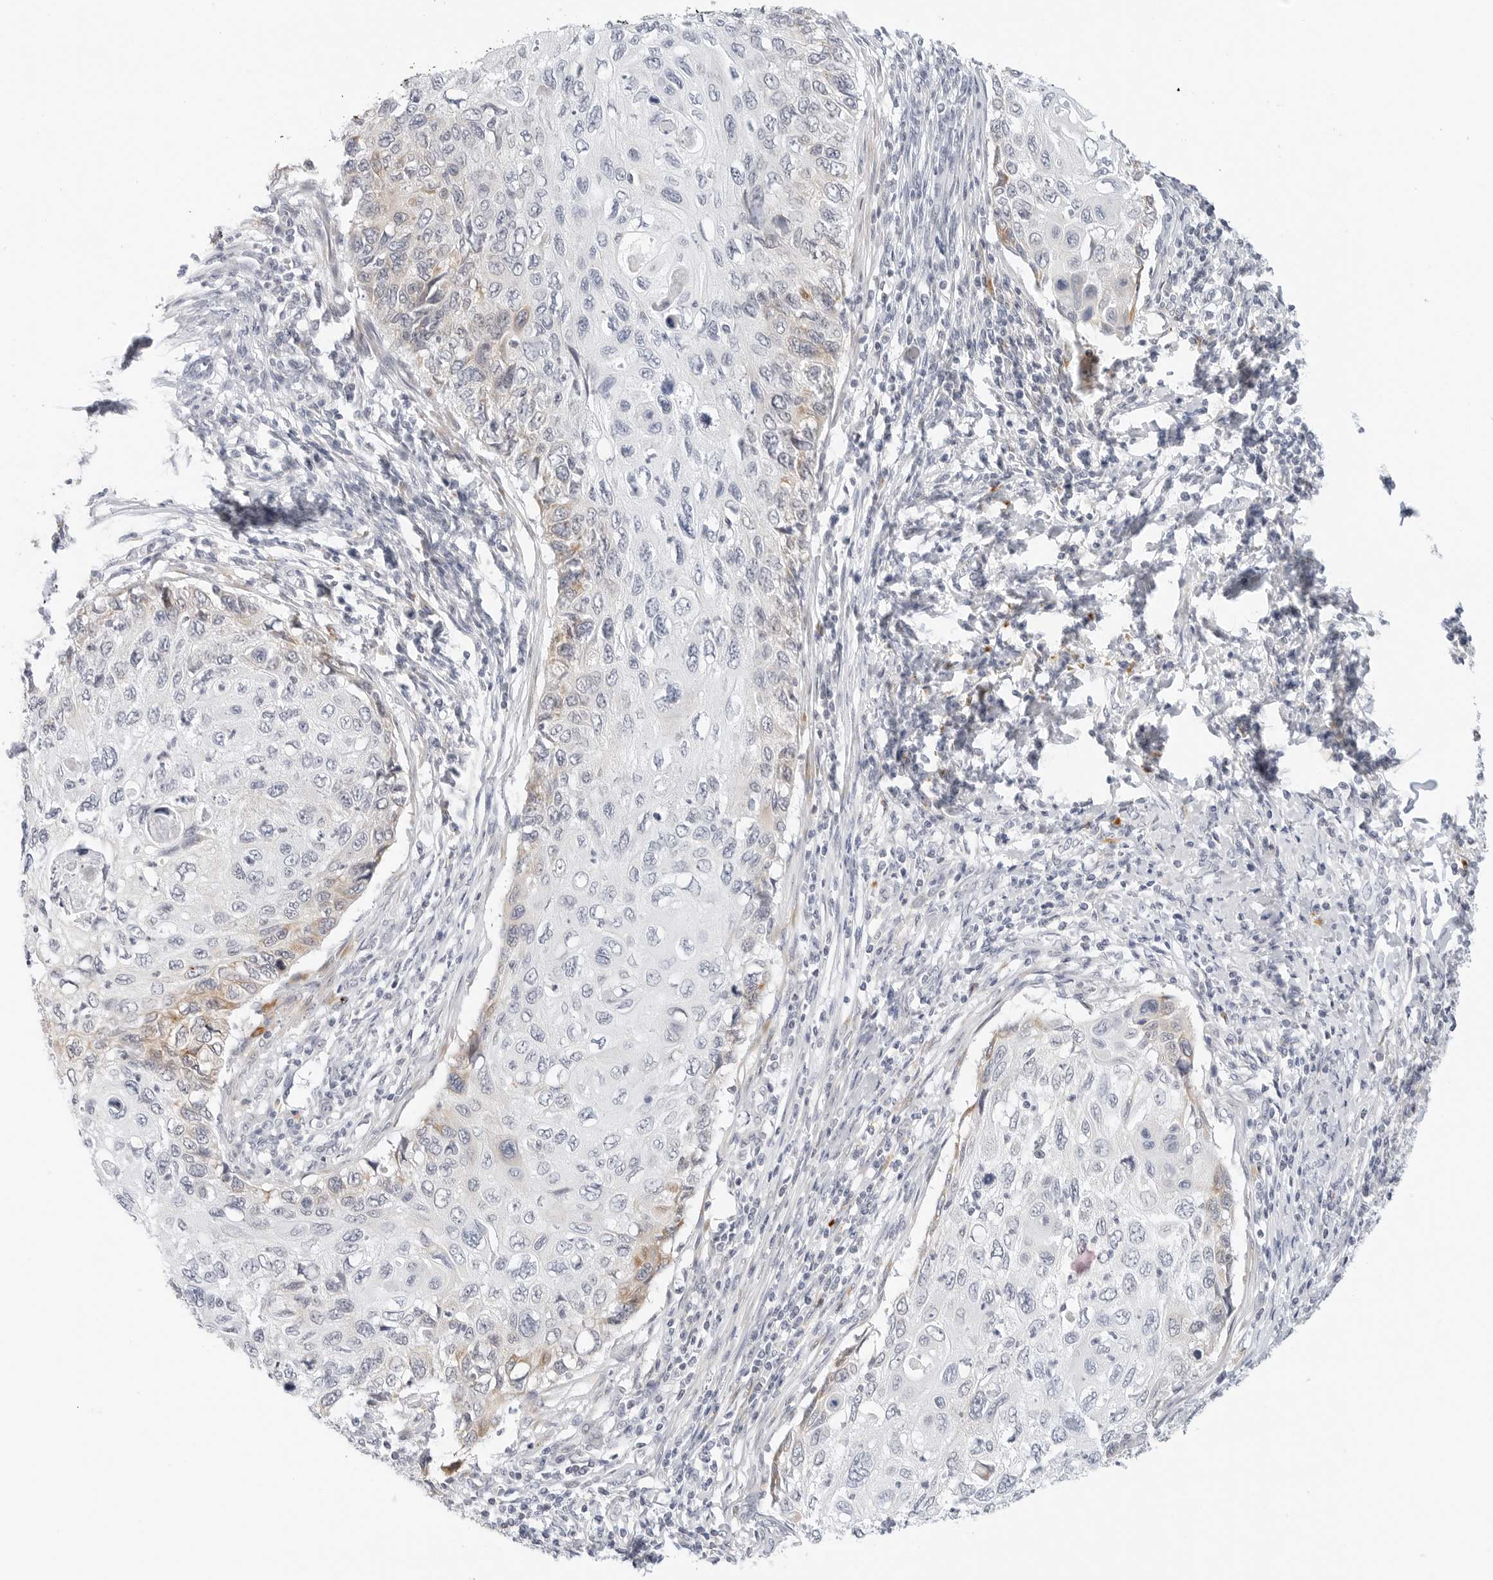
{"staining": {"intensity": "weak", "quantity": "<25%", "location": "cytoplasmic/membranous"}, "tissue": "cervical cancer", "cell_type": "Tumor cells", "image_type": "cancer", "snomed": [{"axis": "morphology", "description": "Squamous cell carcinoma, NOS"}, {"axis": "topography", "description": "Cervix"}], "caption": "Cervical cancer stained for a protein using immunohistochemistry exhibits no expression tumor cells.", "gene": "TSEN2", "patient": {"sex": "female", "age": 70}}